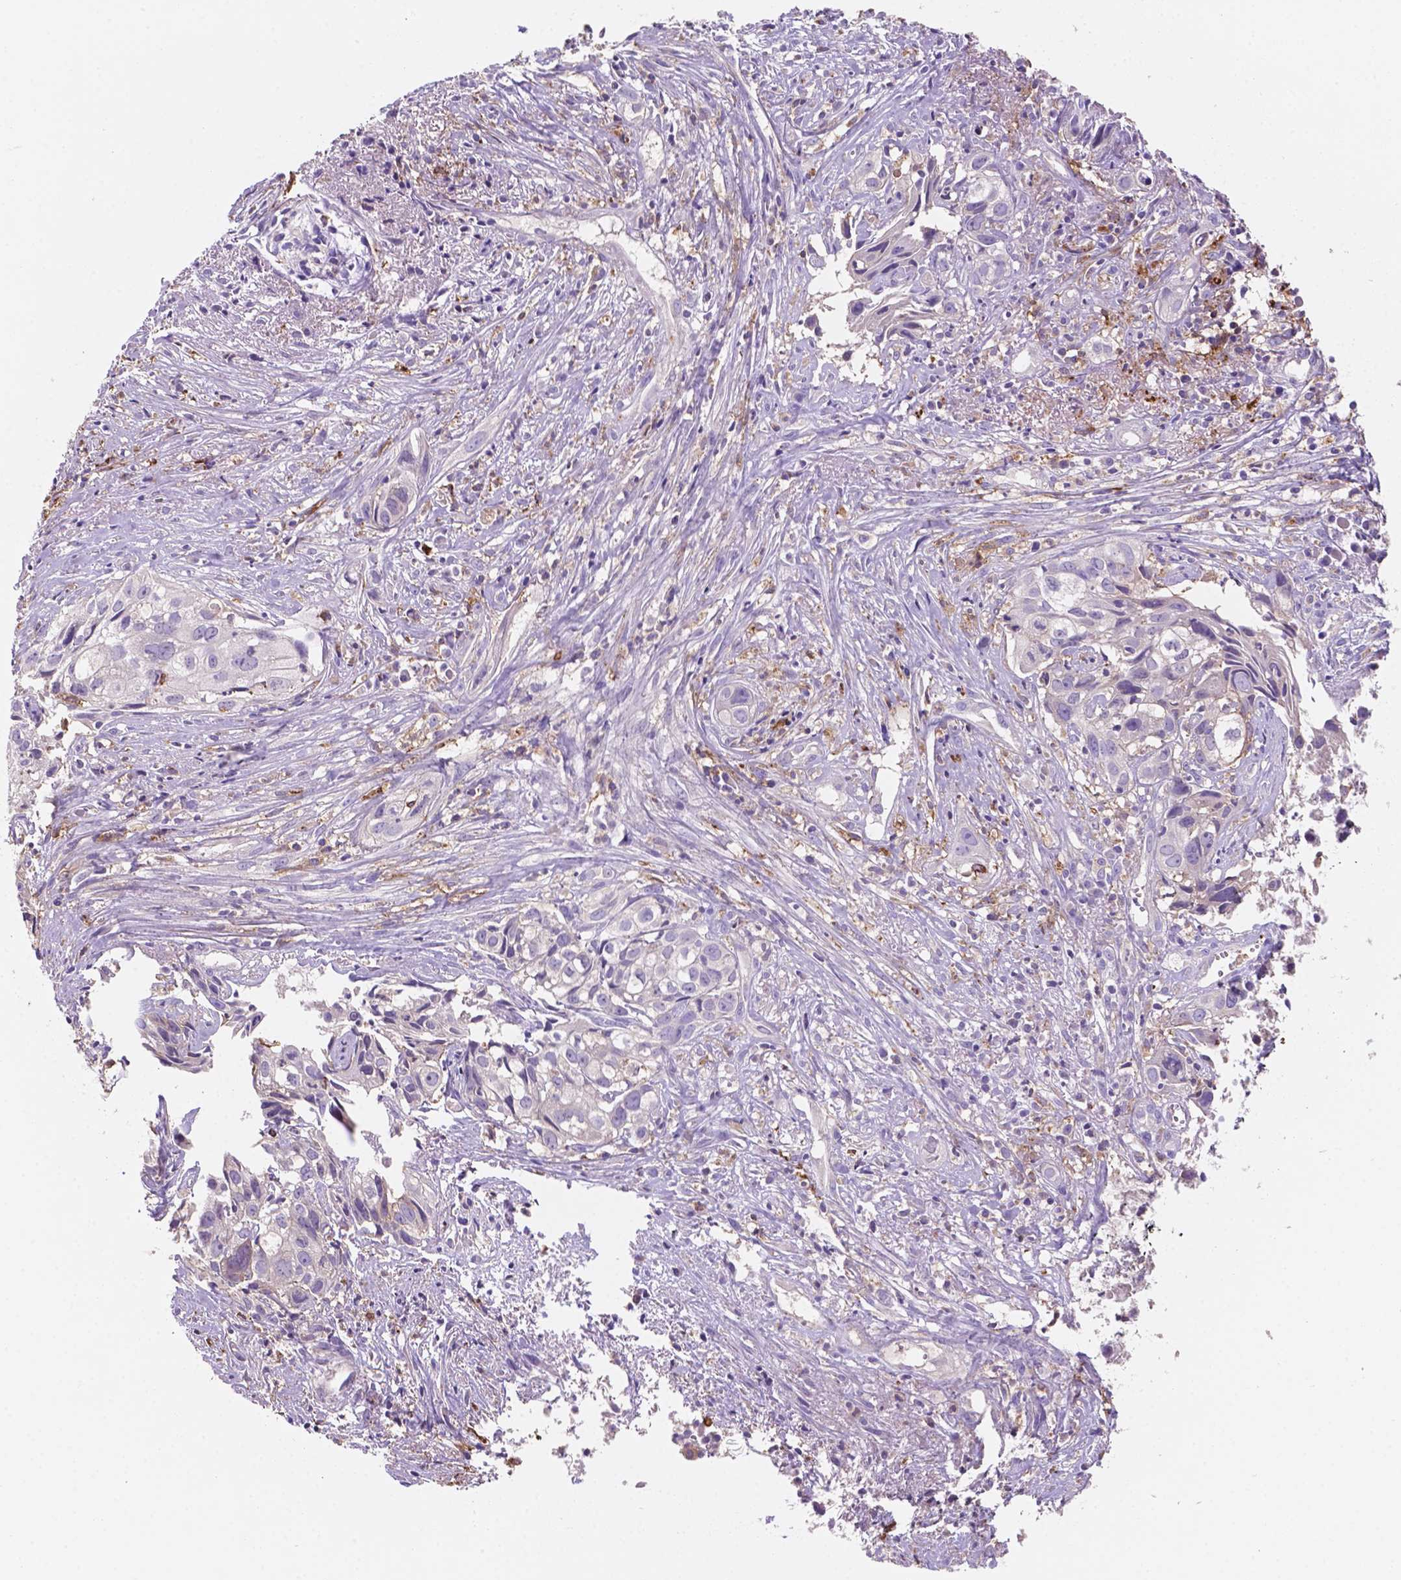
{"staining": {"intensity": "negative", "quantity": "none", "location": "none"}, "tissue": "cervical cancer", "cell_type": "Tumor cells", "image_type": "cancer", "snomed": [{"axis": "morphology", "description": "Squamous cell carcinoma, NOS"}, {"axis": "topography", "description": "Cervix"}], "caption": "Immunohistochemistry (IHC) of squamous cell carcinoma (cervical) shows no expression in tumor cells.", "gene": "MKRN2OS", "patient": {"sex": "female", "age": 53}}